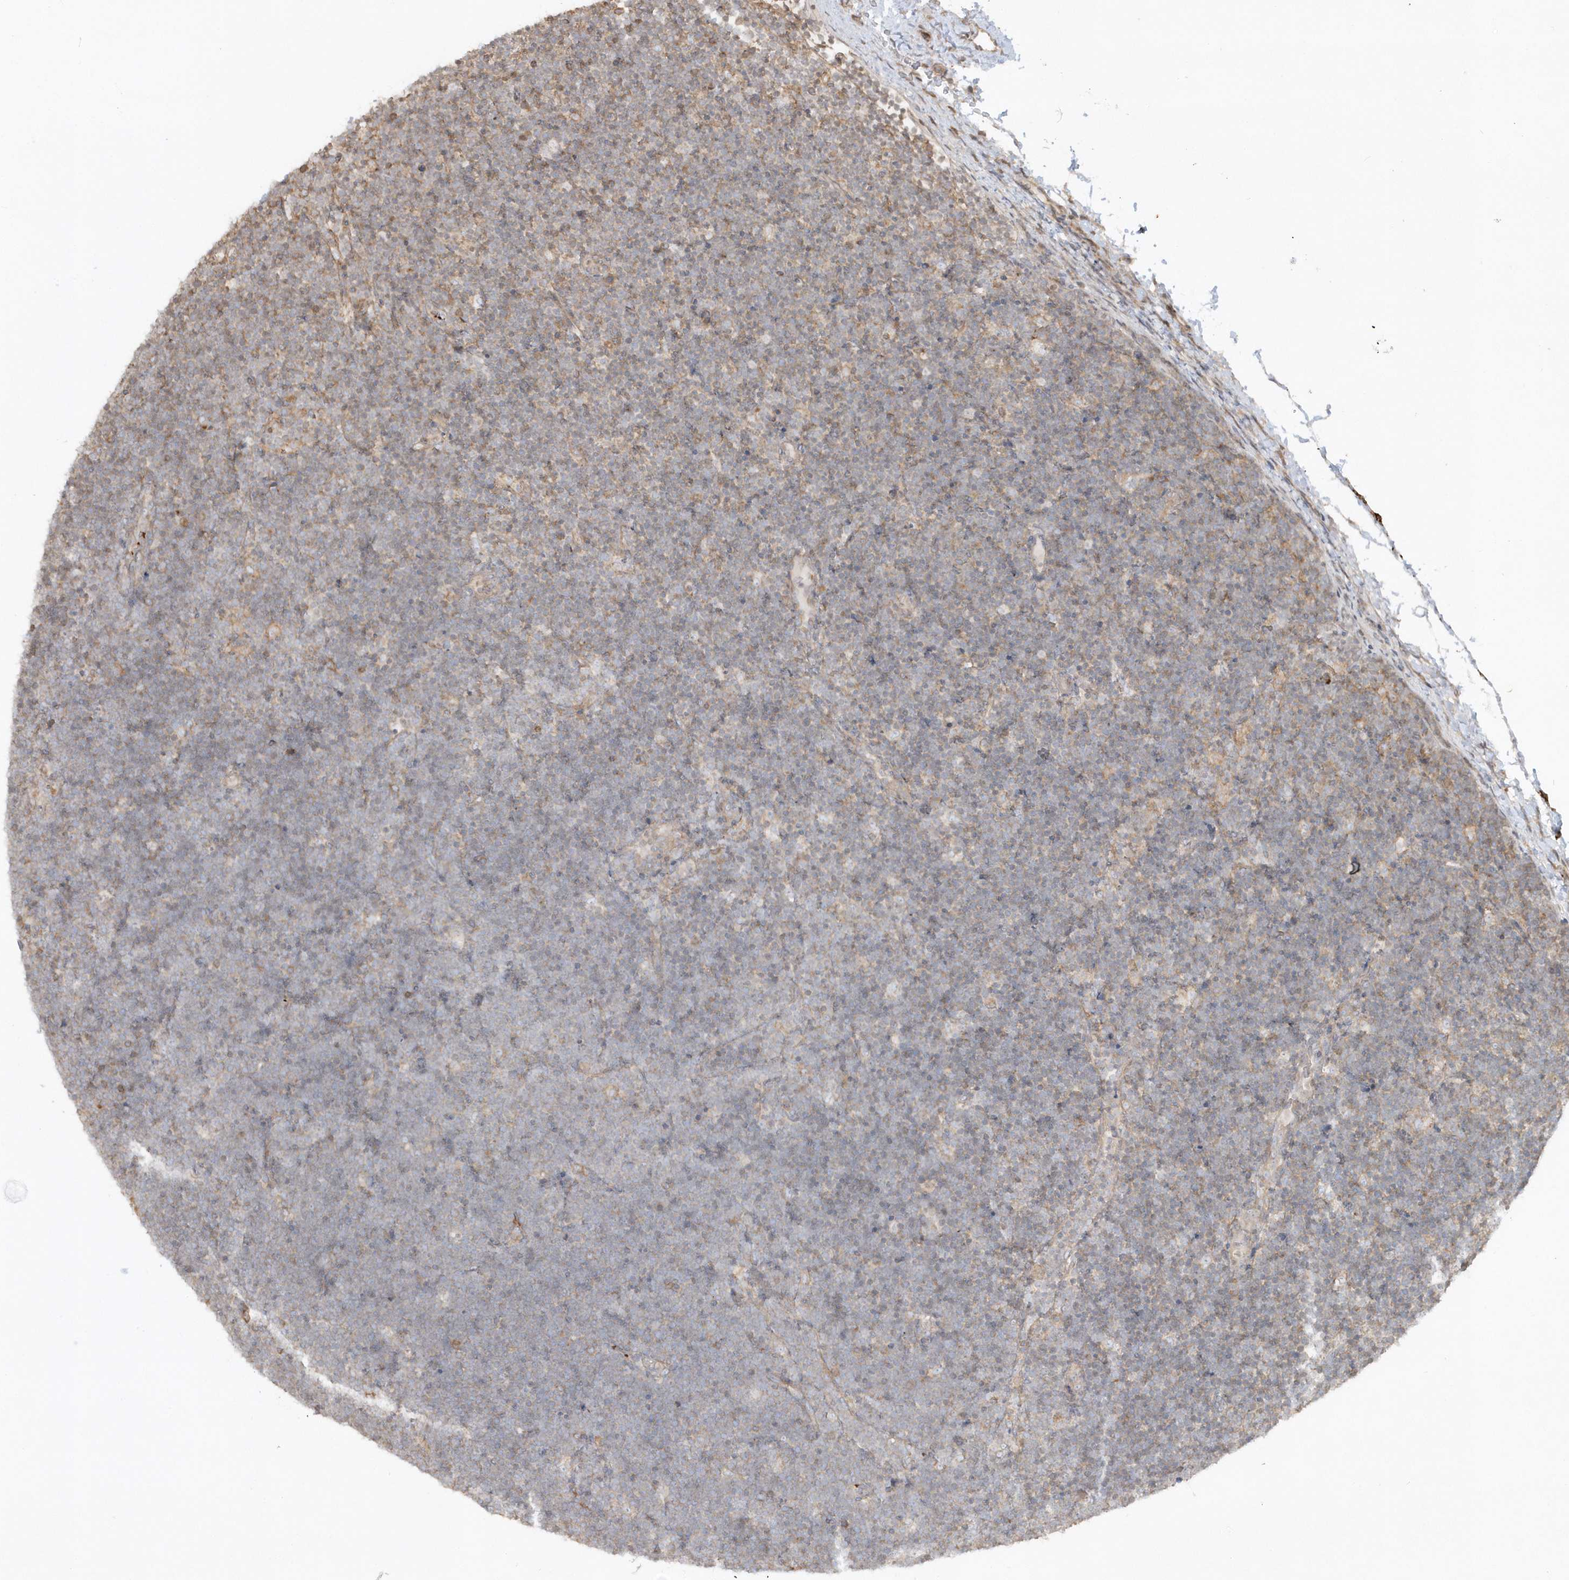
{"staining": {"intensity": "negative", "quantity": "none", "location": "none"}, "tissue": "lymphoma", "cell_type": "Tumor cells", "image_type": "cancer", "snomed": [{"axis": "morphology", "description": "Malignant lymphoma, non-Hodgkin's type, High grade"}, {"axis": "topography", "description": "Lymph node"}], "caption": "A histopathology image of lymphoma stained for a protein displays no brown staining in tumor cells.", "gene": "BSN", "patient": {"sex": "male", "age": 13}}